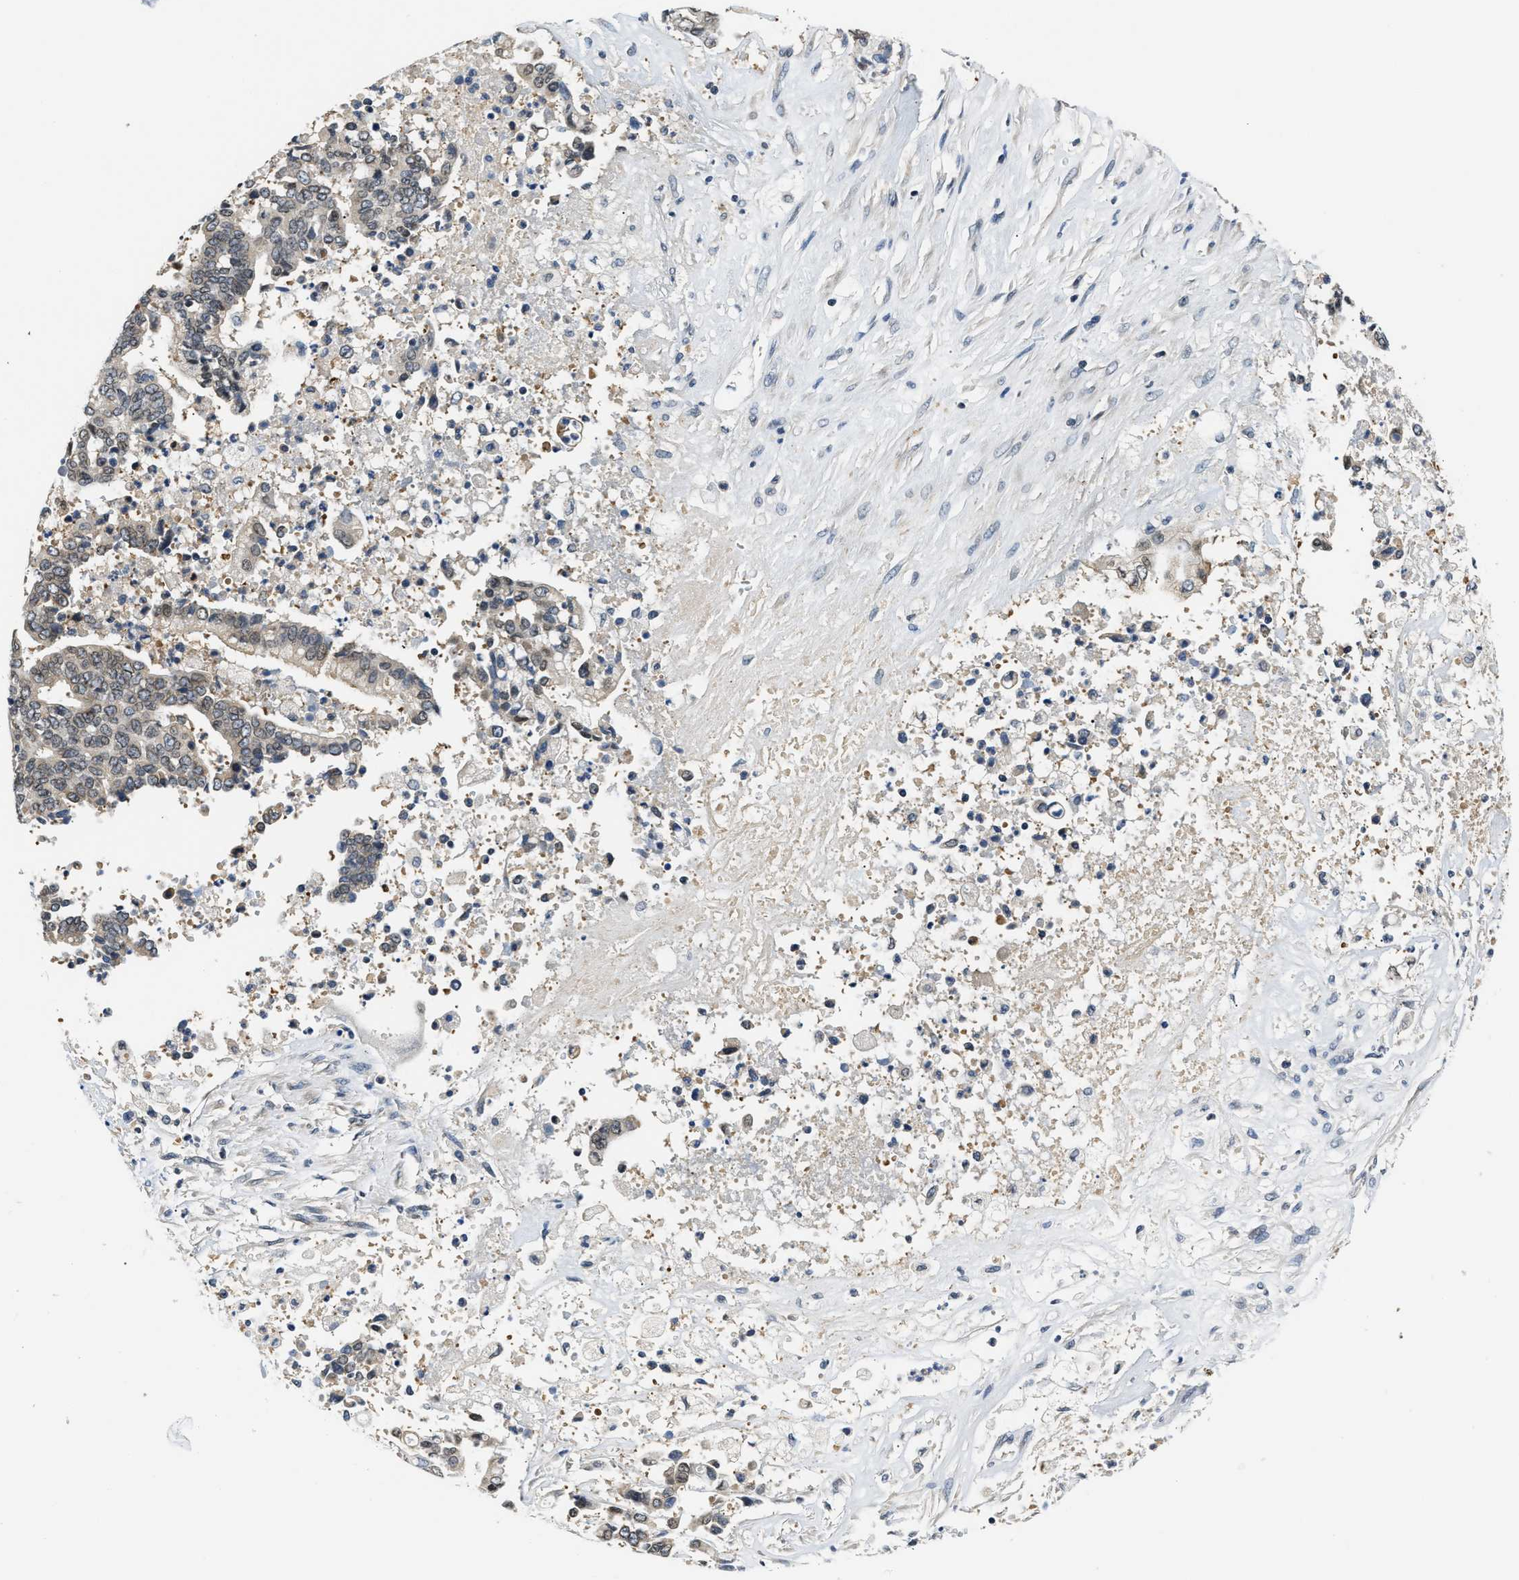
{"staining": {"intensity": "weak", "quantity": ">75%", "location": "cytoplasmic/membranous"}, "tissue": "liver cancer", "cell_type": "Tumor cells", "image_type": "cancer", "snomed": [{"axis": "morphology", "description": "Cholangiocarcinoma"}, {"axis": "topography", "description": "Liver"}], "caption": "Immunohistochemistry of human cholangiocarcinoma (liver) reveals low levels of weak cytoplasmic/membranous staining in approximately >75% of tumor cells.", "gene": "RAB29", "patient": {"sex": "male", "age": 57}}